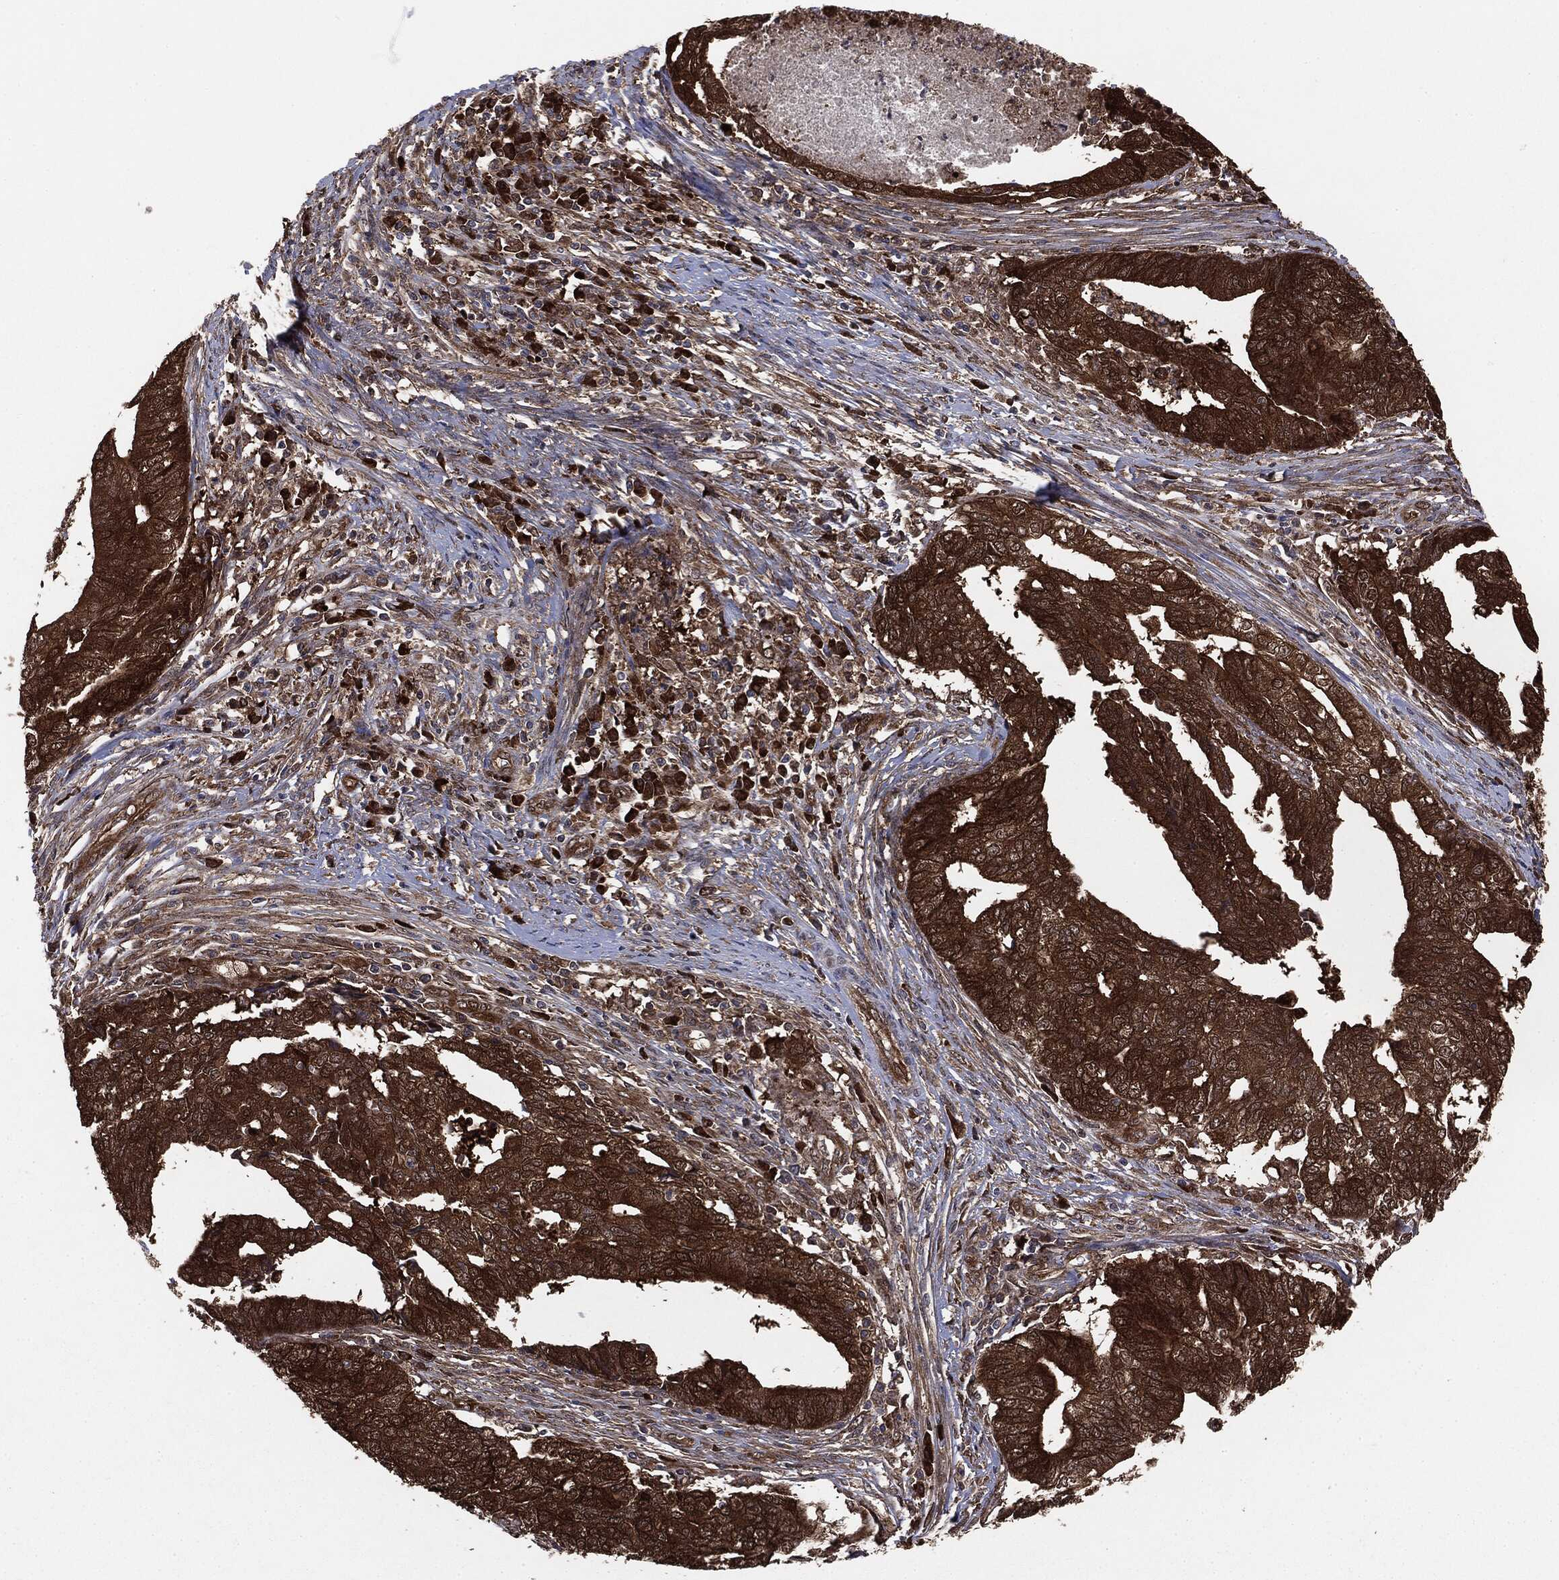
{"staining": {"intensity": "strong", "quantity": ">75%", "location": "cytoplasmic/membranous"}, "tissue": "endometrial cancer", "cell_type": "Tumor cells", "image_type": "cancer", "snomed": [{"axis": "morphology", "description": "Adenocarcinoma, NOS"}, {"axis": "topography", "description": "Endometrium"}], "caption": "IHC of human endometrial cancer exhibits high levels of strong cytoplasmic/membranous expression in about >75% of tumor cells.", "gene": "NME1", "patient": {"sex": "female", "age": 65}}